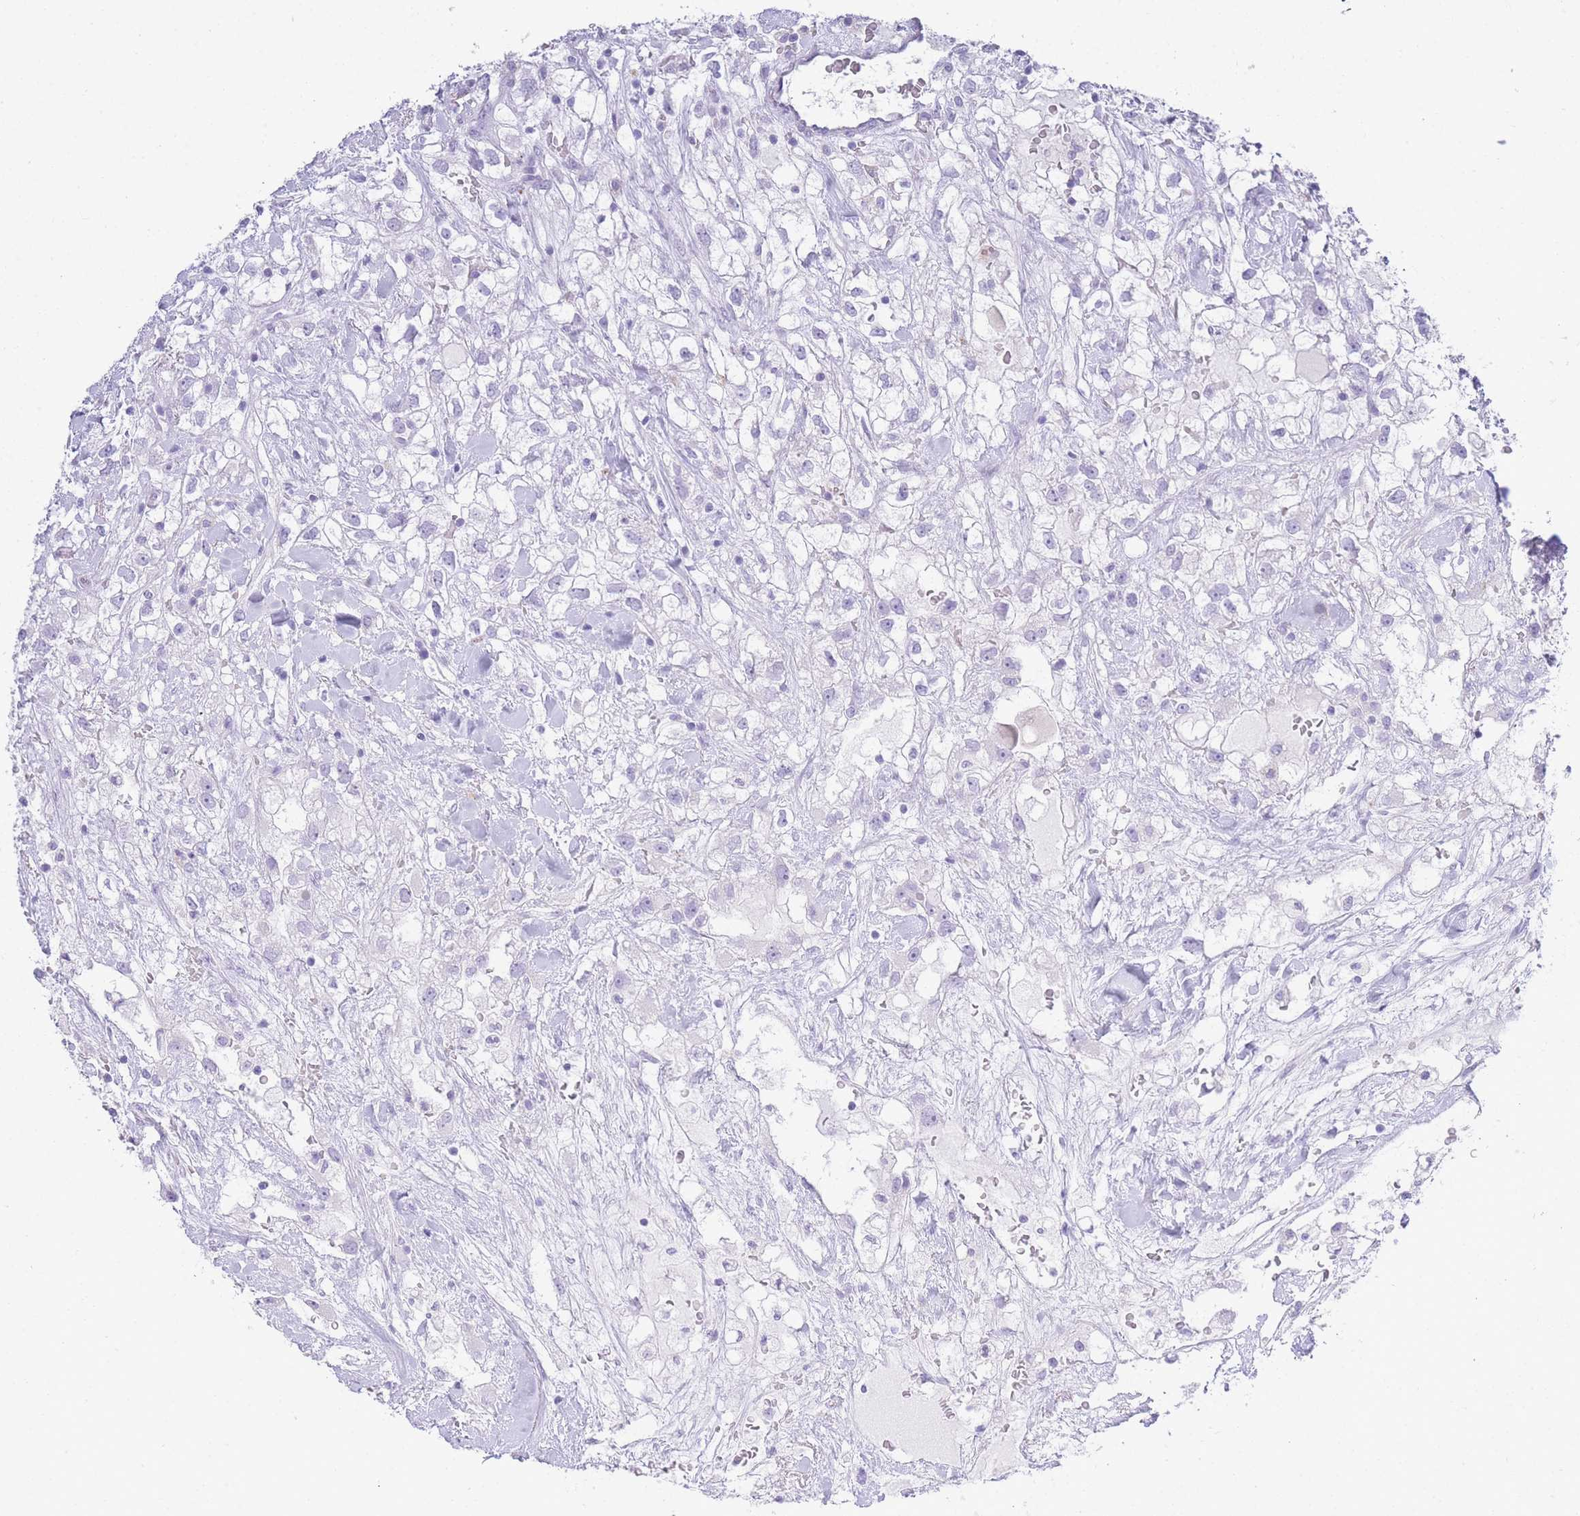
{"staining": {"intensity": "negative", "quantity": "none", "location": "none"}, "tissue": "renal cancer", "cell_type": "Tumor cells", "image_type": "cancer", "snomed": [{"axis": "morphology", "description": "Adenocarcinoma, NOS"}, {"axis": "topography", "description": "Kidney"}], "caption": "Tumor cells show no significant protein expression in adenocarcinoma (renal). The staining was performed using DAB (3,3'-diaminobenzidine) to visualize the protein expression in brown, while the nuclei were stained in blue with hematoxylin (Magnification: 20x).", "gene": "RHO", "patient": {"sex": "male", "age": 59}}